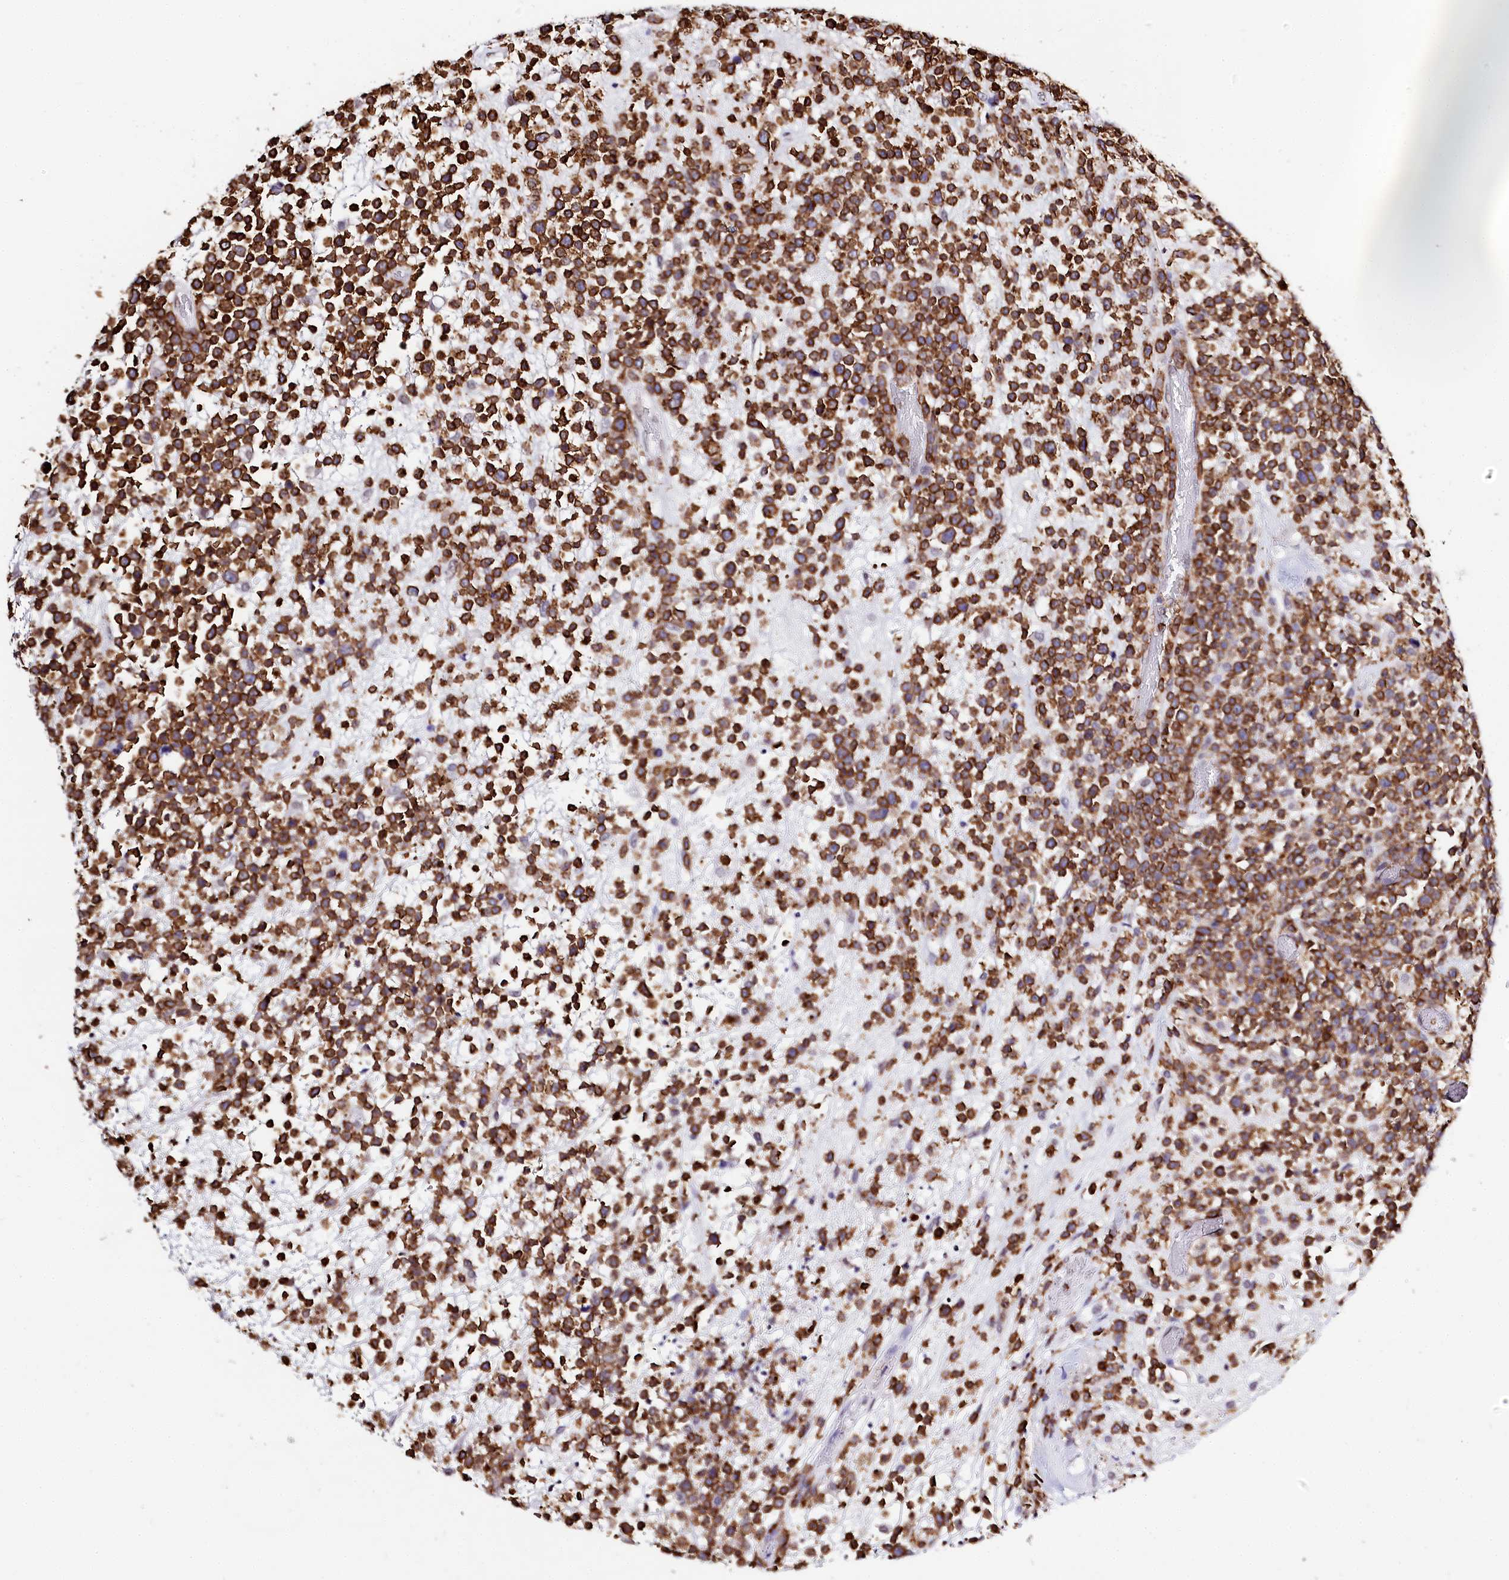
{"staining": {"intensity": "strong", "quantity": ">75%", "location": "cytoplasmic/membranous"}, "tissue": "lymphoma", "cell_type": "Tumor cells", "image_type": "cancer", "snomed": [{"axis": "morphology", "description": "Malignant lymphoma, non-Hodgkin's type, High grade"}, {"axis": "topography", "description": "Colon"}], "caption": "This histopathology image demonstrates immunohistochemistry (IHC) staining of human lymphoma, with high strong cytoplasmic/membranous positivity in approximately >75% of tumor cells.", "gene": "BARD1", "patient": {"sex": "female", "age": 53}}